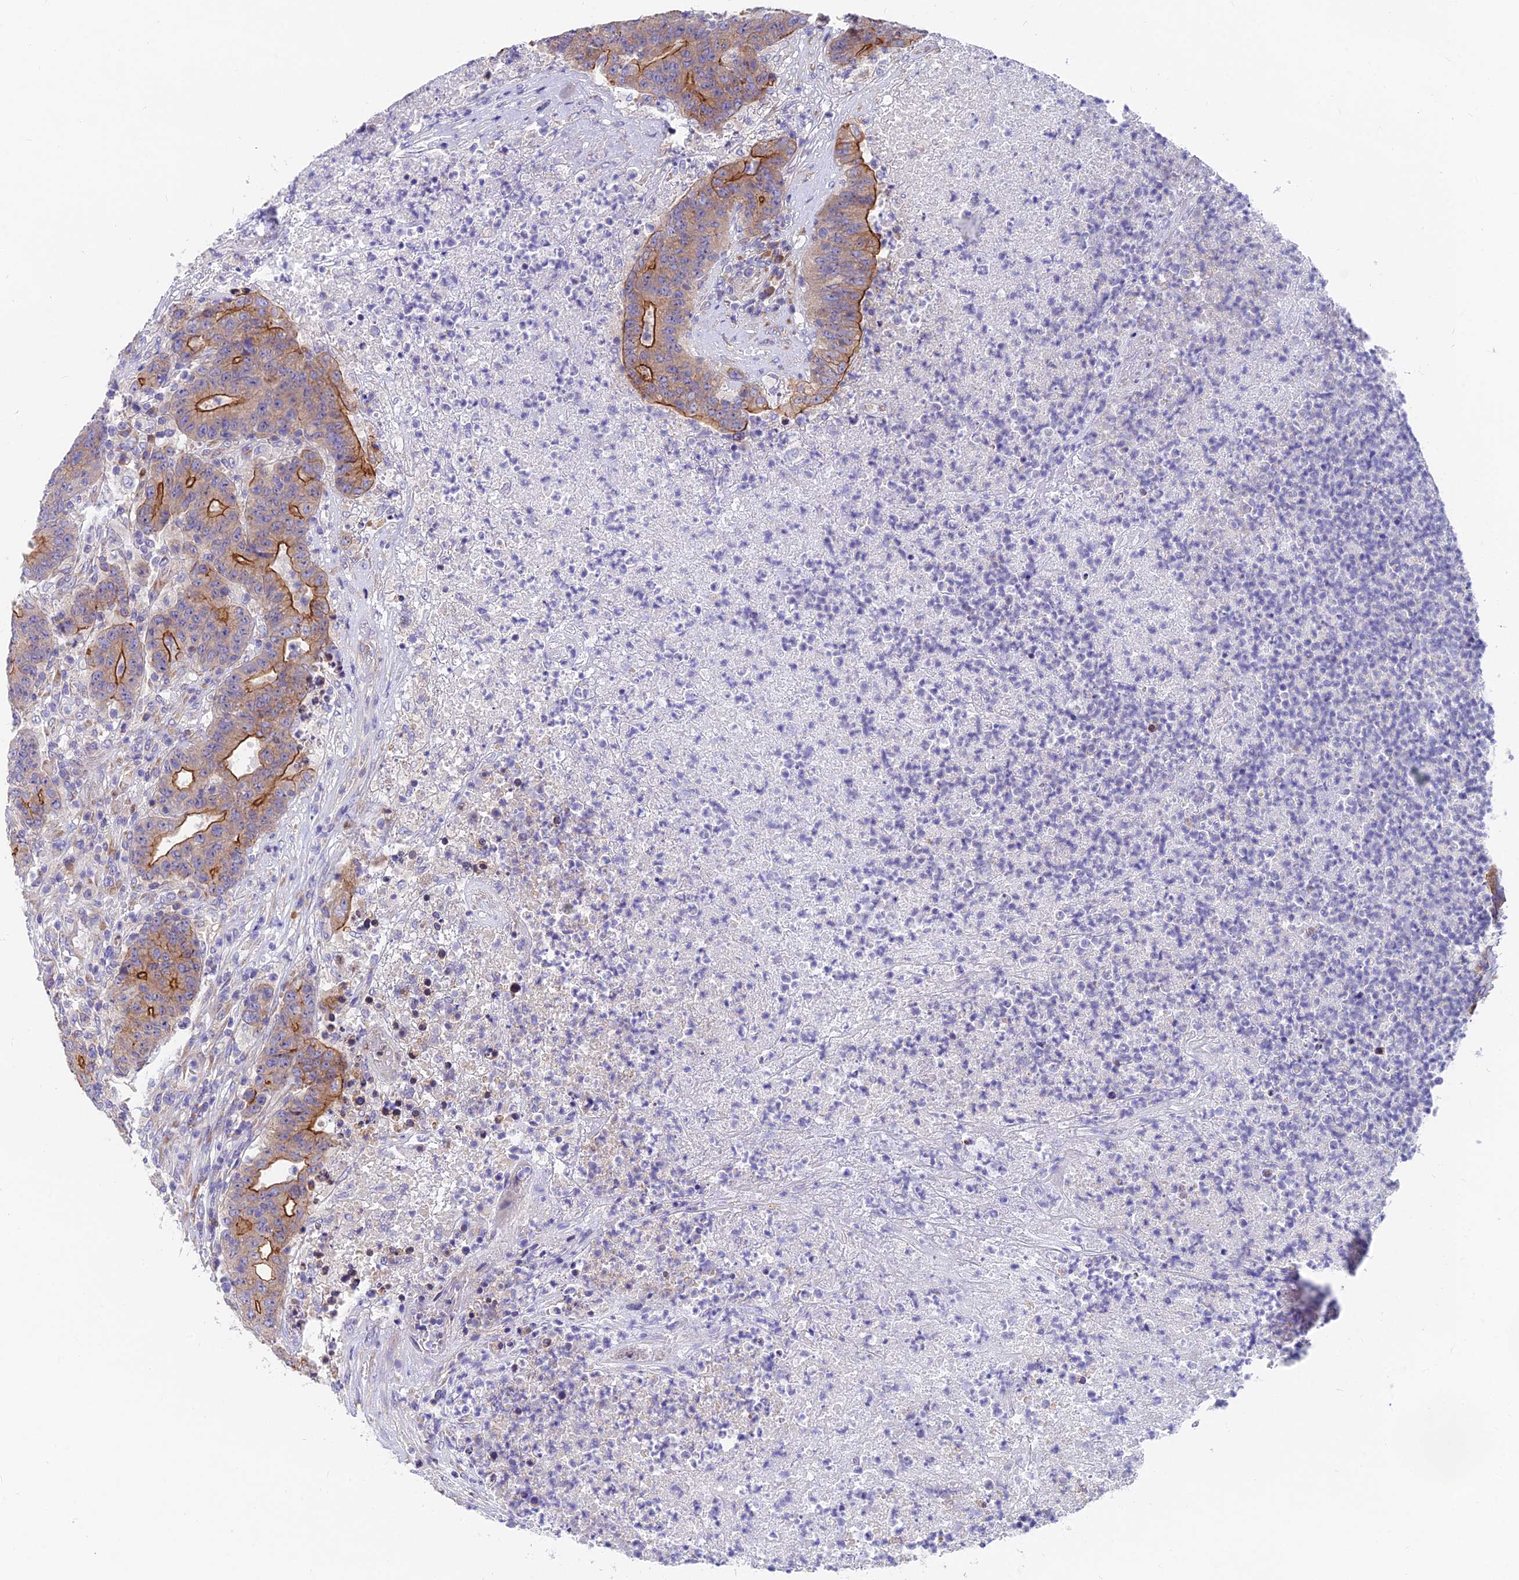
{"staining": {"intensity": "strong", "quantity": "25%-75%", "location": "cytoplasmic/membranous"}, "tissue": "colorectal cancer", "cell_type": "Tumor cells", "image_type": "cancer", "snomed": [{"axis": "morphology", "description": "Adenocarcinoma, NOS"}, {"axis": "topography", "description": "Colon"}], "caption": "The photomicrograph shows a brown stain indicating the presence of a protein in the cytoplasmic/membranous of tumor cells in colorectal adenocarcinoma.", "gene": "MVB12A", "patient": {"sex": "female", "age": 75}}